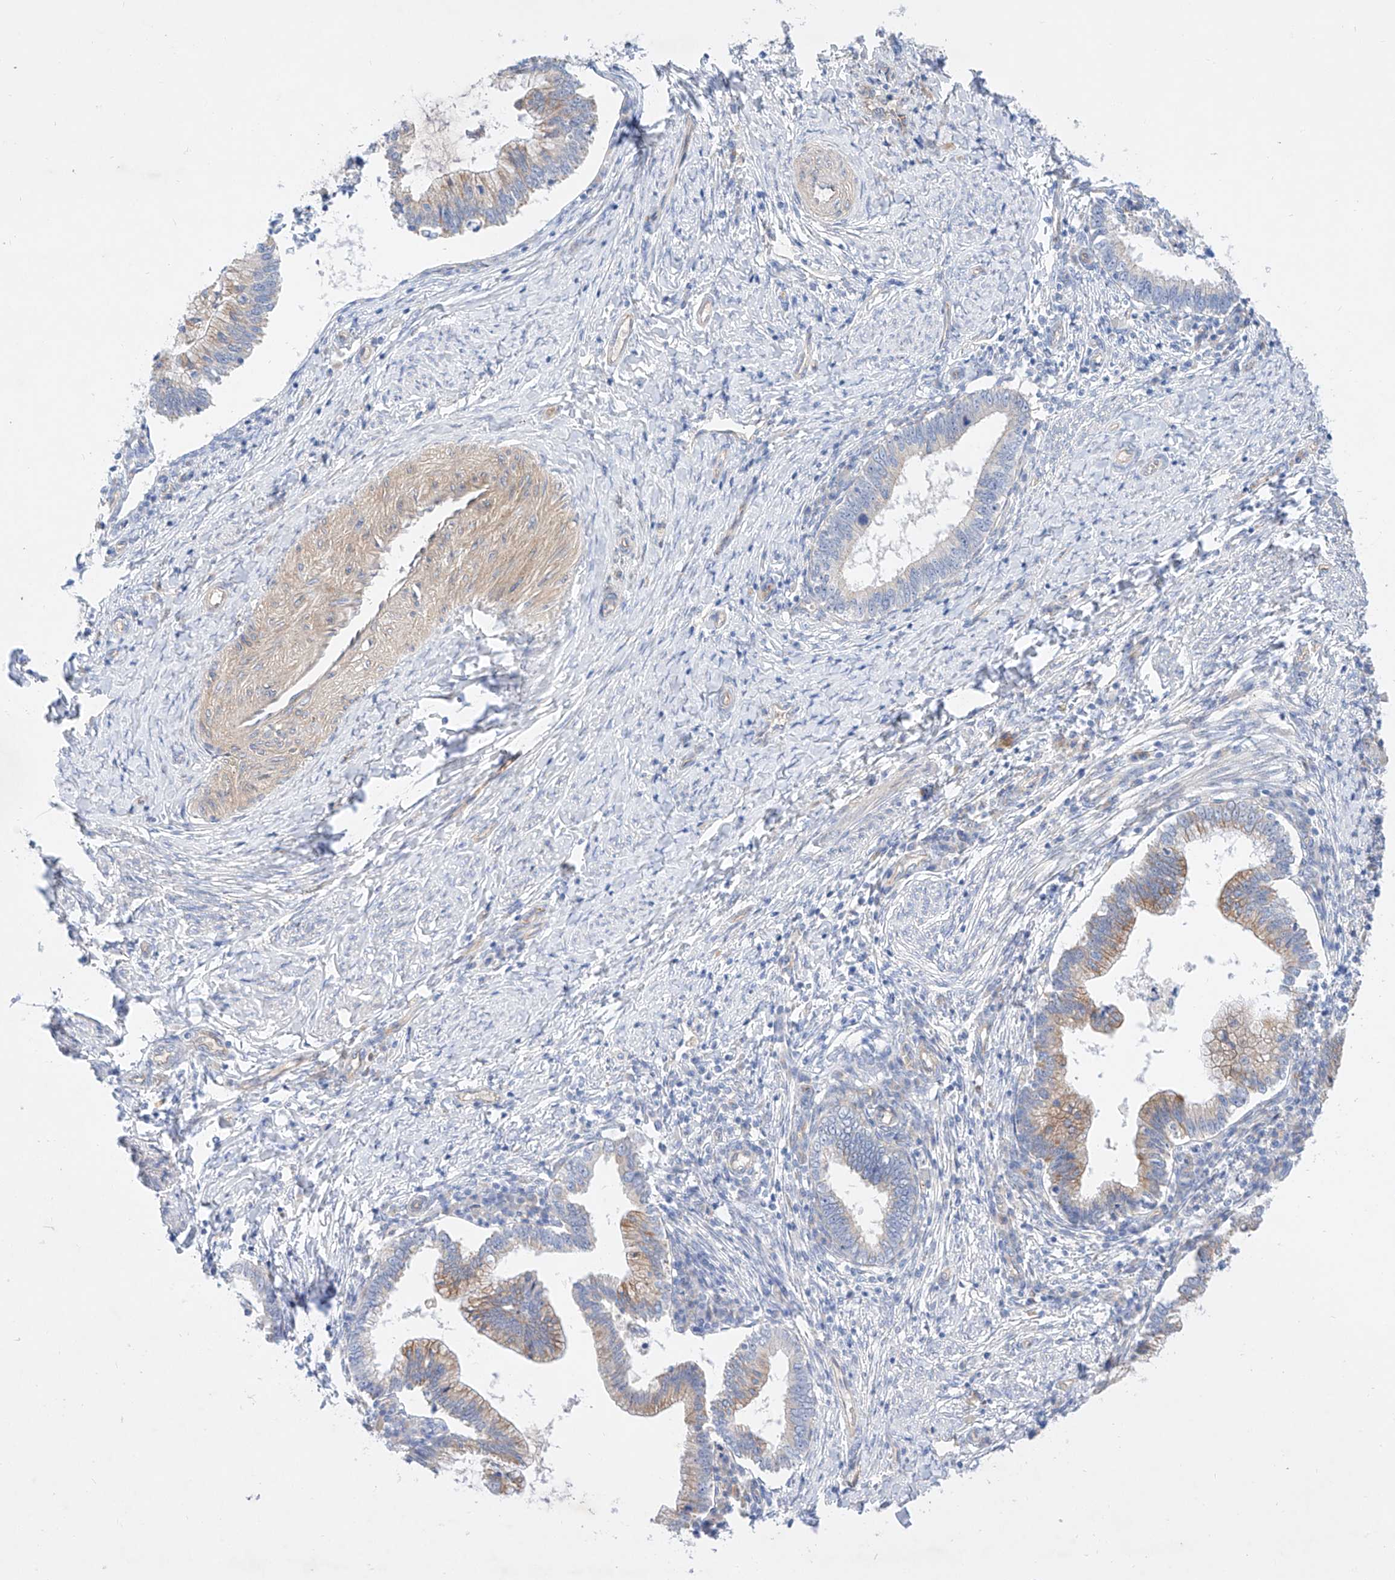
{"staining": {"intensity": "weak", "quantity": ">75%", "location": "cytoplasmic/membranous"}, "tissue": "cervical cancer", "cell_type": "Tumor cells", "image_type": "cancer", "snomed": [{"axis": "morphology", "description": "Adenocarcinoma, NOS"}, {"axis": "topography", "description": "Cervix"}], "caption": "Adenocarcinoma (cervical) stained for a protein (brown) shows weak cytoplasmic/membranous positive positivity in about >75% of tumor cells.", "gene": "SBSPON", "patient": {"sex": "female", "age": 36}}